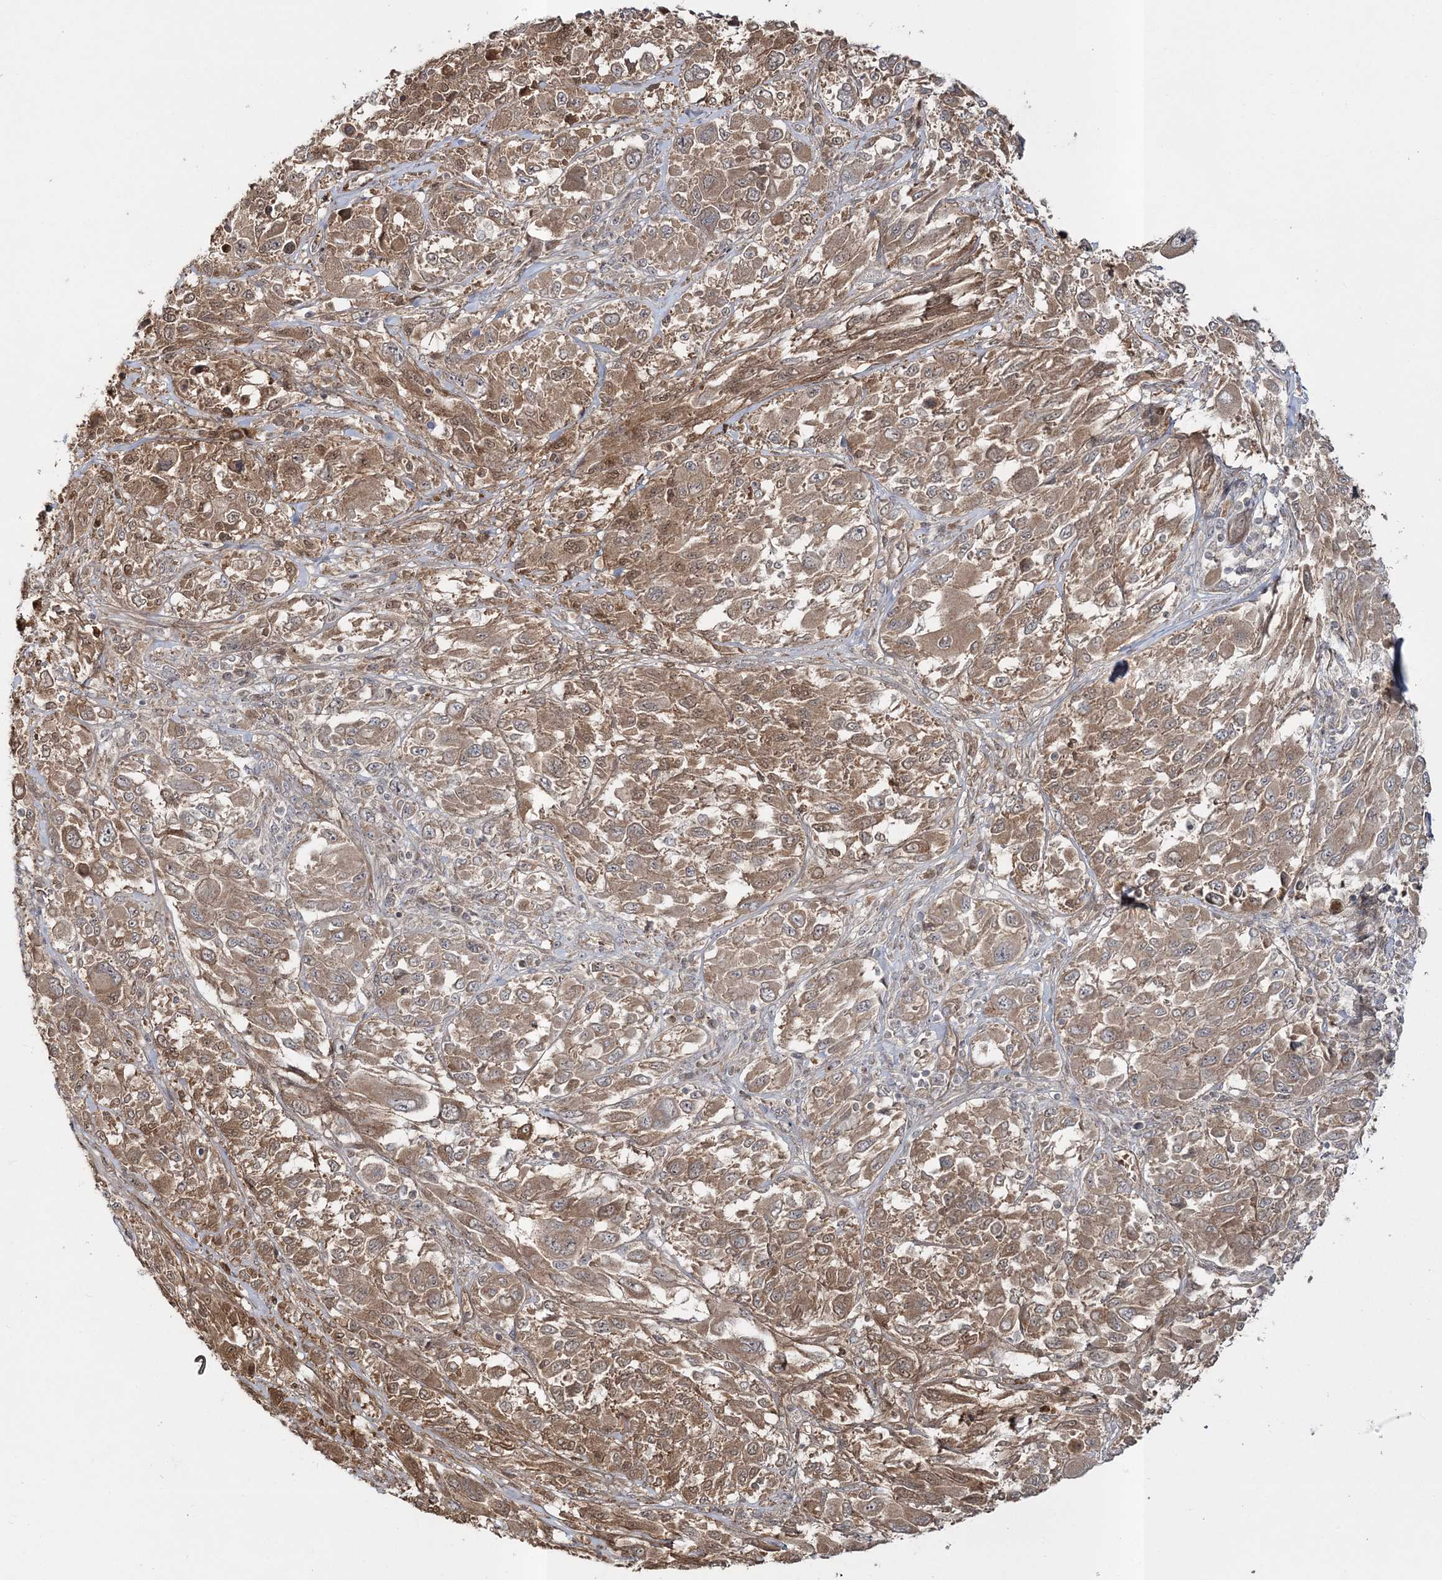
{"staining": {"intensity": "moderate", "quantity": ">75%", "location": "cytoplasmic/membranous"}, "tissue": "melanoma", "cell_type": "Tumor cells", "image_type": "cancer", "snomed": [{"axis": "morphology", "description": "Malignant melanoma, NOS"}, {"axis": "topography", "description": "Skin"}], "caption": "Melanoma was stained to show a protein in brown. There is medium levels of moderate cytoplasmic/membranous staining in about >75% of tumor cells.", "gene": "MOCS2", "patient": {"sex": "female", "age": 91}}